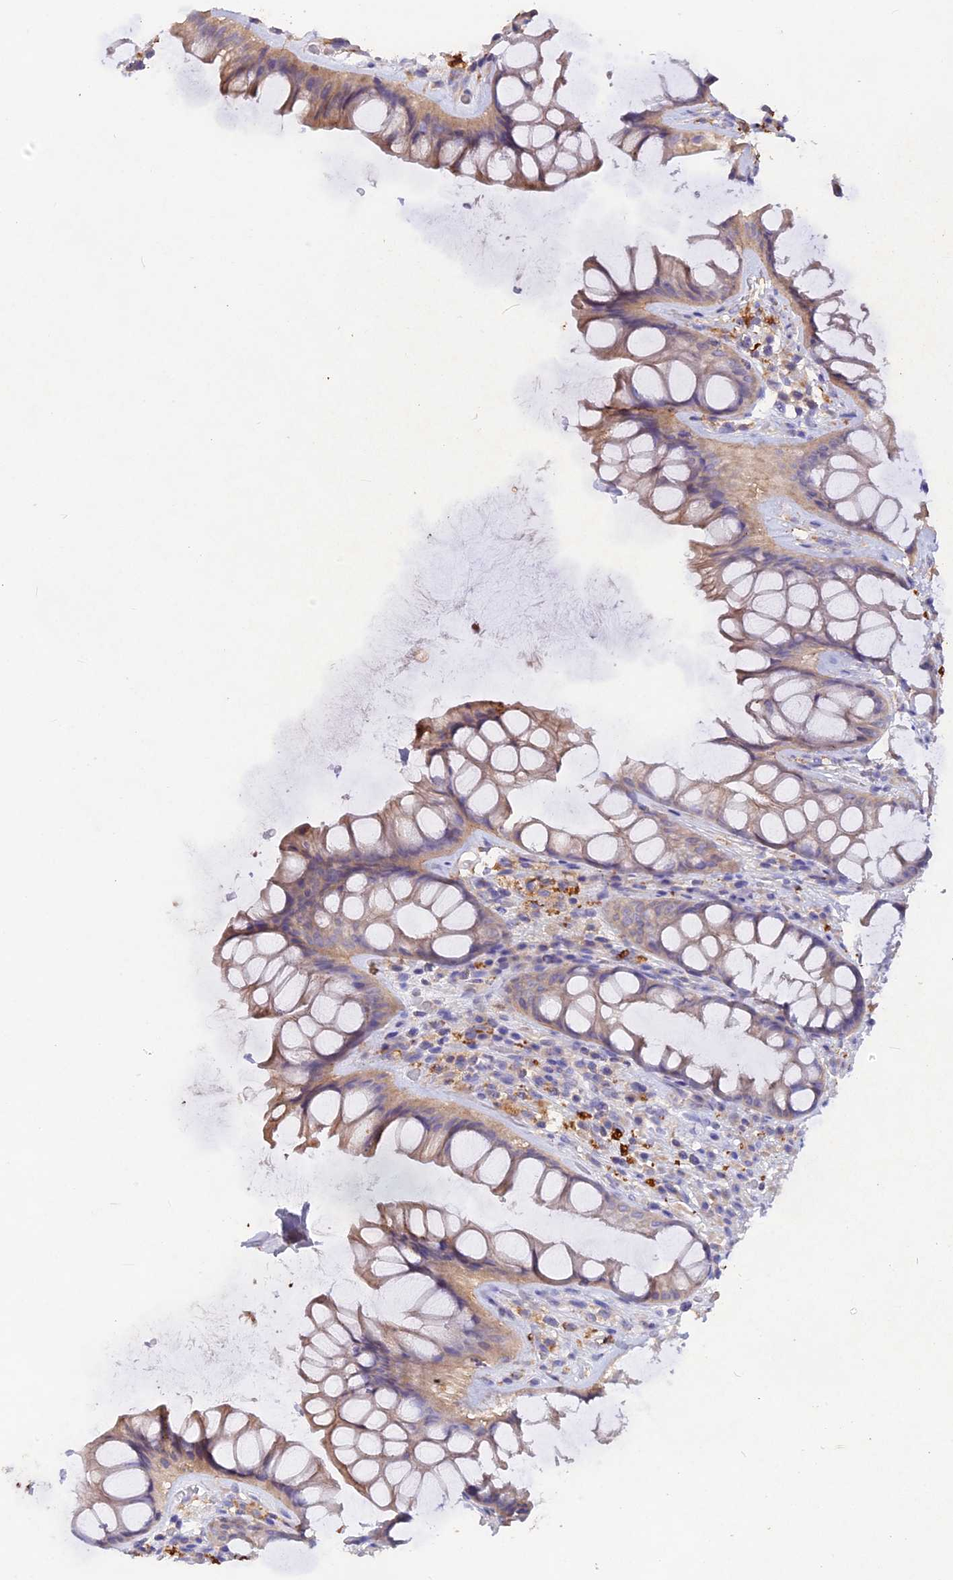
{"staining": {"intensity": "weak", "quantity": "<25%", "location": "cytoplasmic/membranous"}, "tissue": "rectum", "cell_type": "Glandular cells", "image_type": "normal", "snomed": [{"axis": "morphology", "description": "Normal tissue, NOS"}, {"axis": "topography", "description": "Rectum"}], "caption": "The micrograph displays no staining of glandular cells in unremarkable rectum. (DAB IHC with hematoxylin counter stain).", "gene": "SLC26A4", "patient": {"sex": "male", "age": 74}}